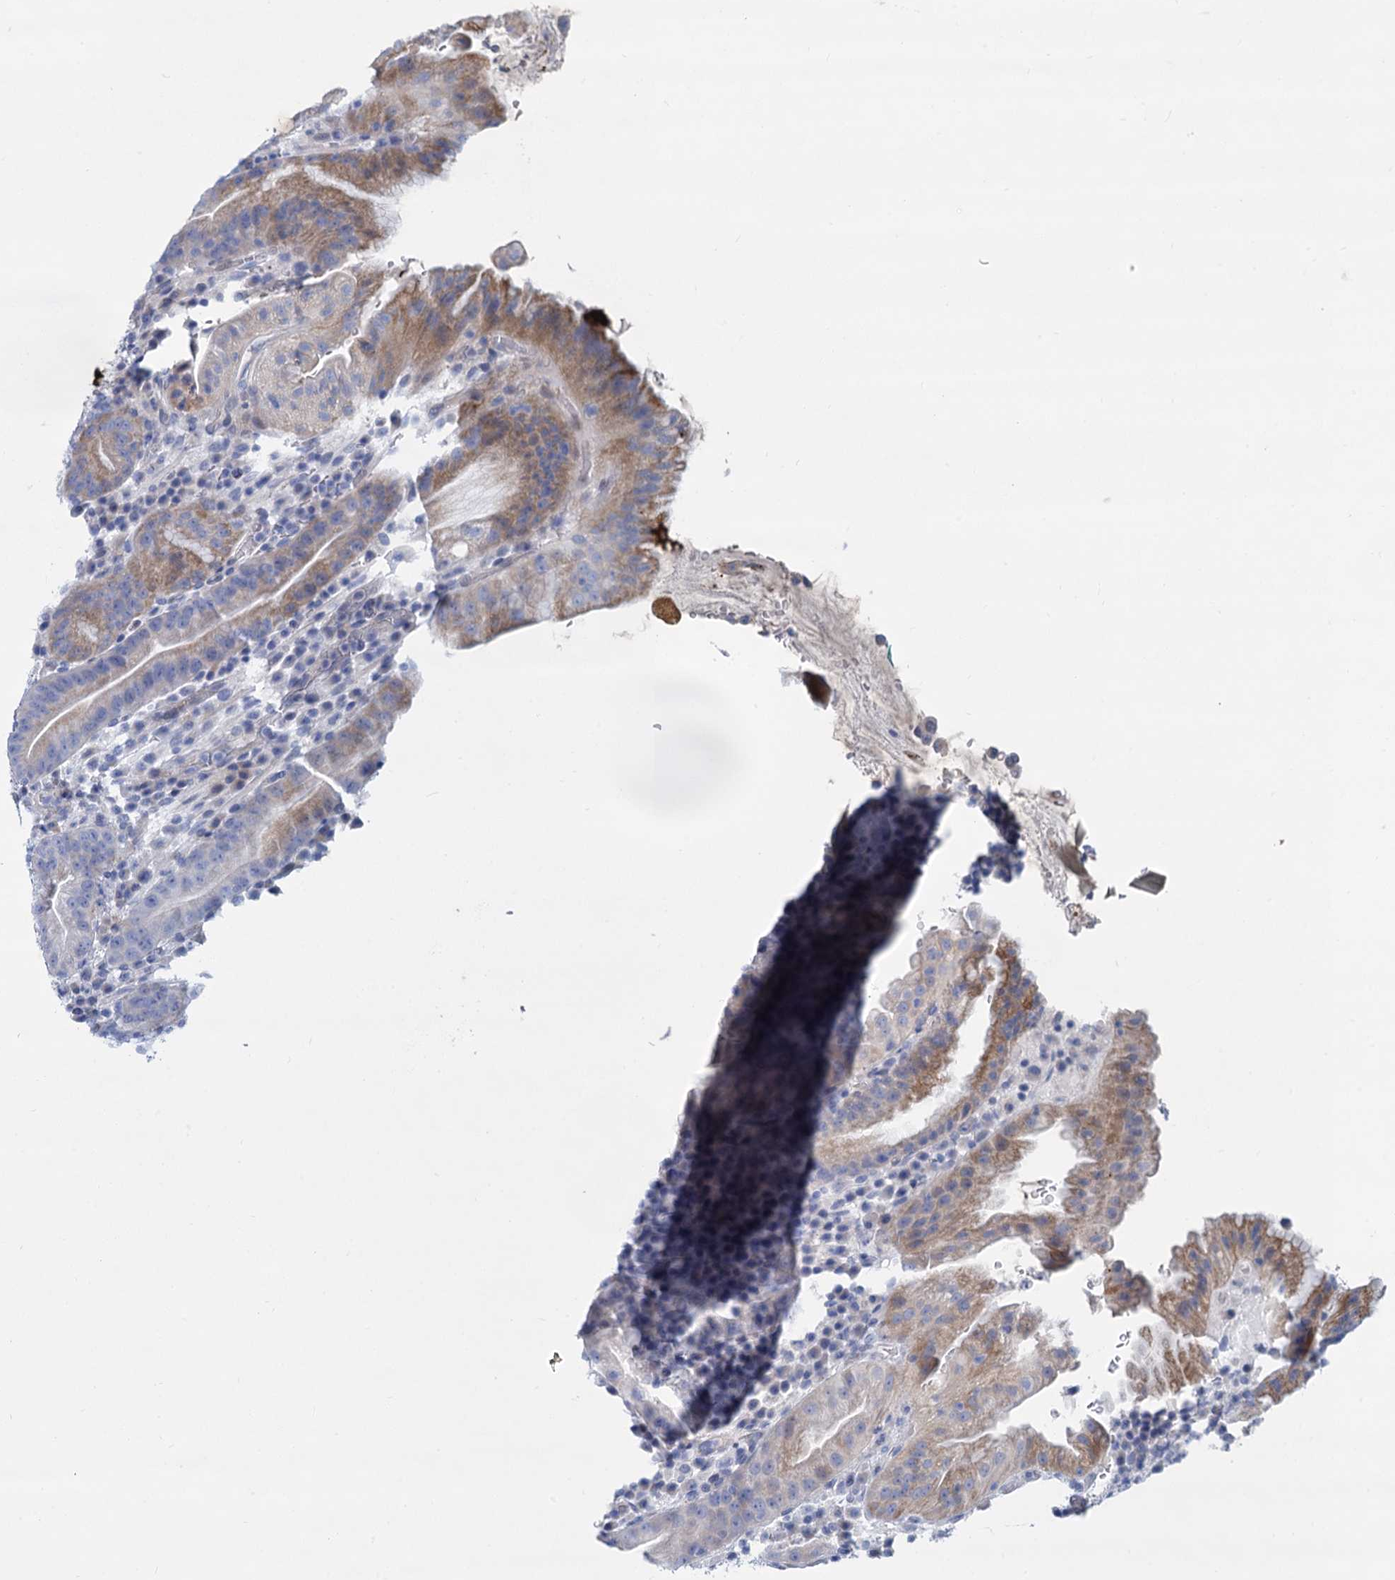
{"staining": {"intensity": "moderate", "quantity": "<25%", "location": "cytoplasmic/membranous"}, "tissue": "stomach", "cell_type": "Glandular cells", "image_type": "normal", "snomed": [{"axis": "morphology", "description": "Normal tissue, NOS"}, {"axis": "morphology", "description": "Inflammation, NOS"}, {"axis": "topography", "description": "Stomach"}], "caption": "Immunohistochemistry (DAB (3,3'-diaminobenzidine)) staining of unremarkable stomach shows moderate cytoplasmic/membranous protein staining in about <25% of glandular cells. (brown staining indicates protein expression, while blue staining denotes nuclei).", "gene": "TRIM77", "patient": {"sex": "male", "age": 79}}